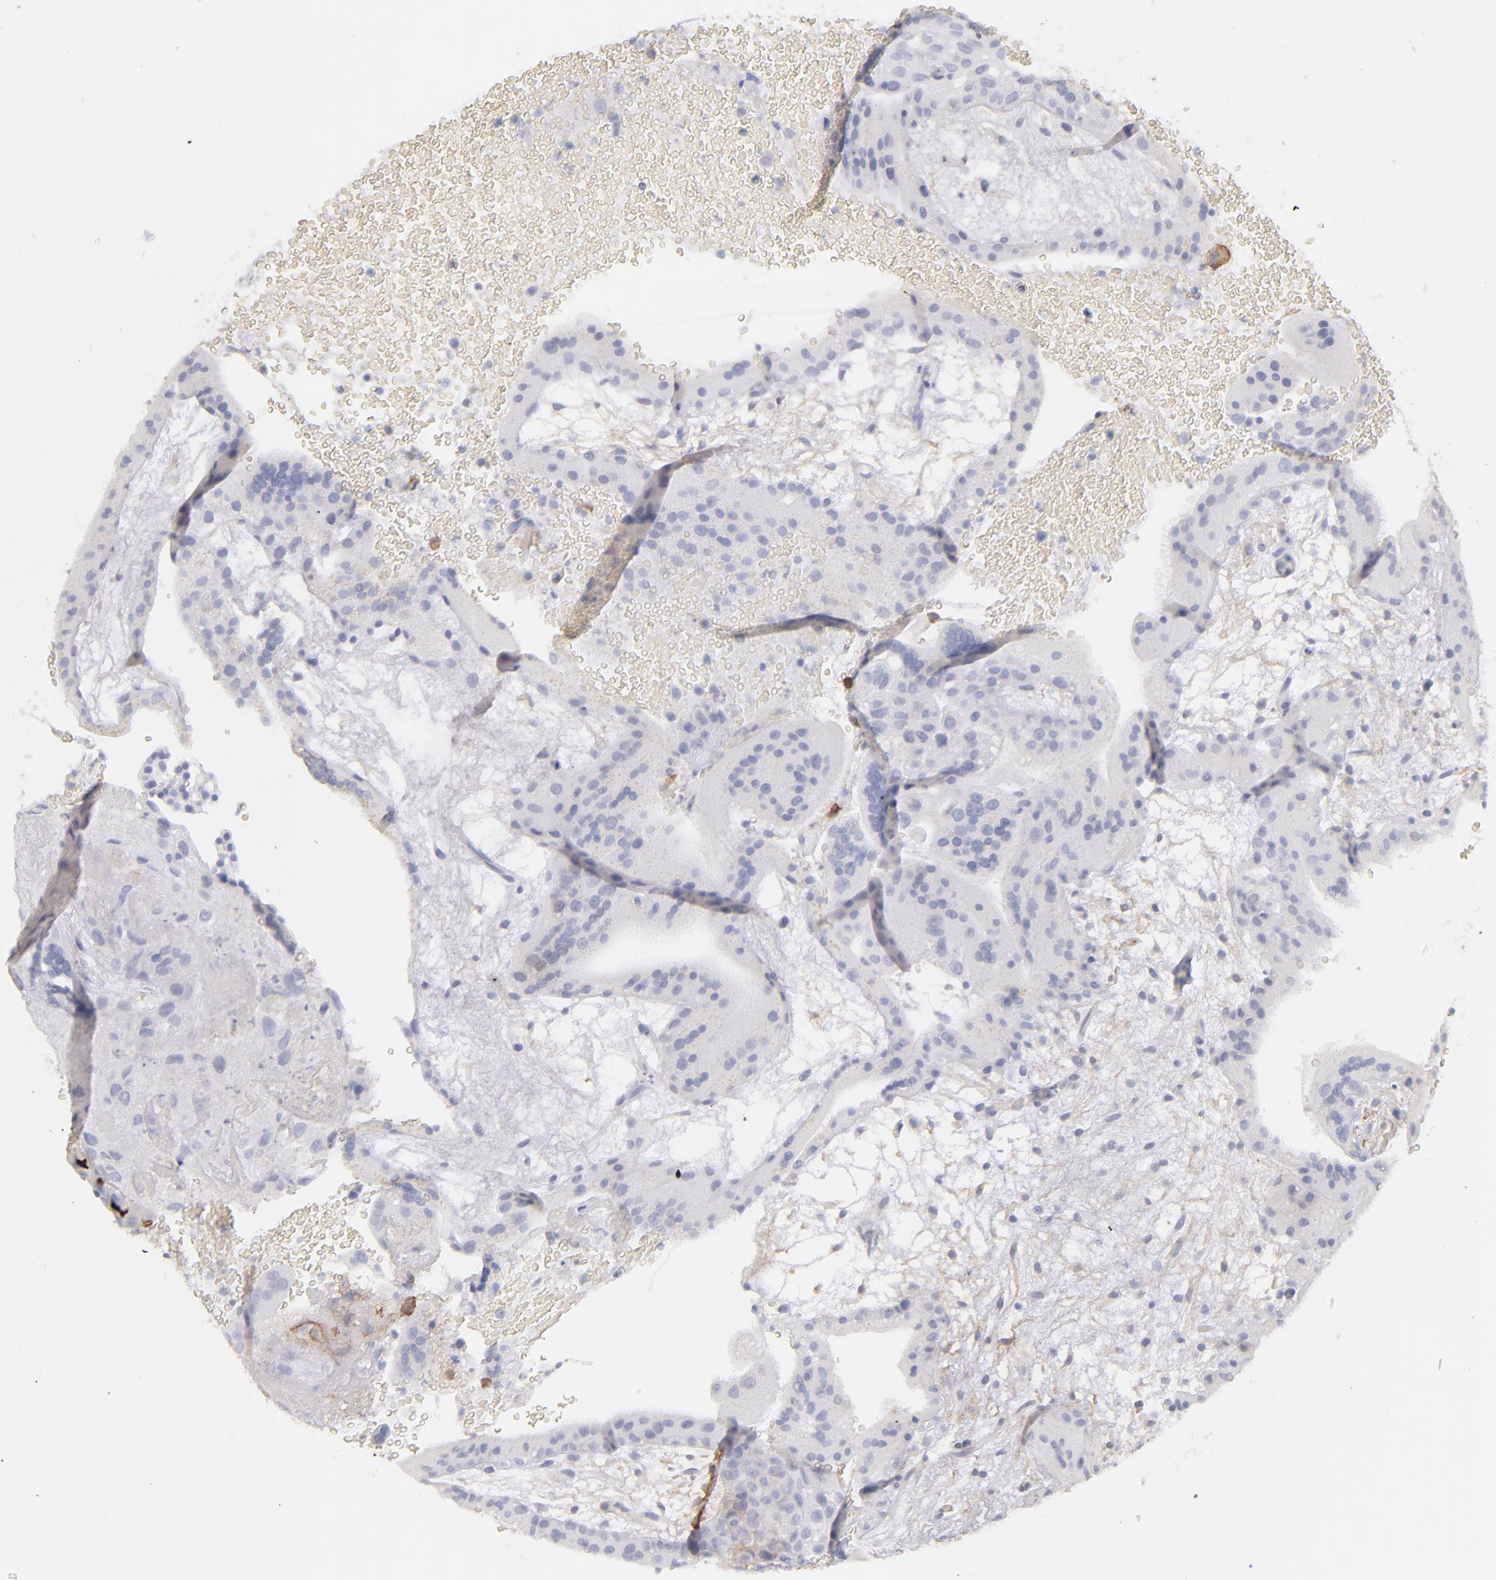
{"staining": {"intensity": "negative", "quantity": "none", "location": "none"}, "tissue": "placenta", "cell_type": "Decidual cells", "image_type": "normal", "snomed": [{"axis": "morphology", "description": "Normal tissue, NOS"}, {"axis": "topography", "description": "Placenta"}], "caption": "Immunohistochemistry (IHC) histopathology image of benign placenta stained for a protein (brown), which demonstrates no expression in decidual cells. (DAB IHC, high magnification).", "gene": "ANPEP", "patient": {"sex": "female", "age": 19}}